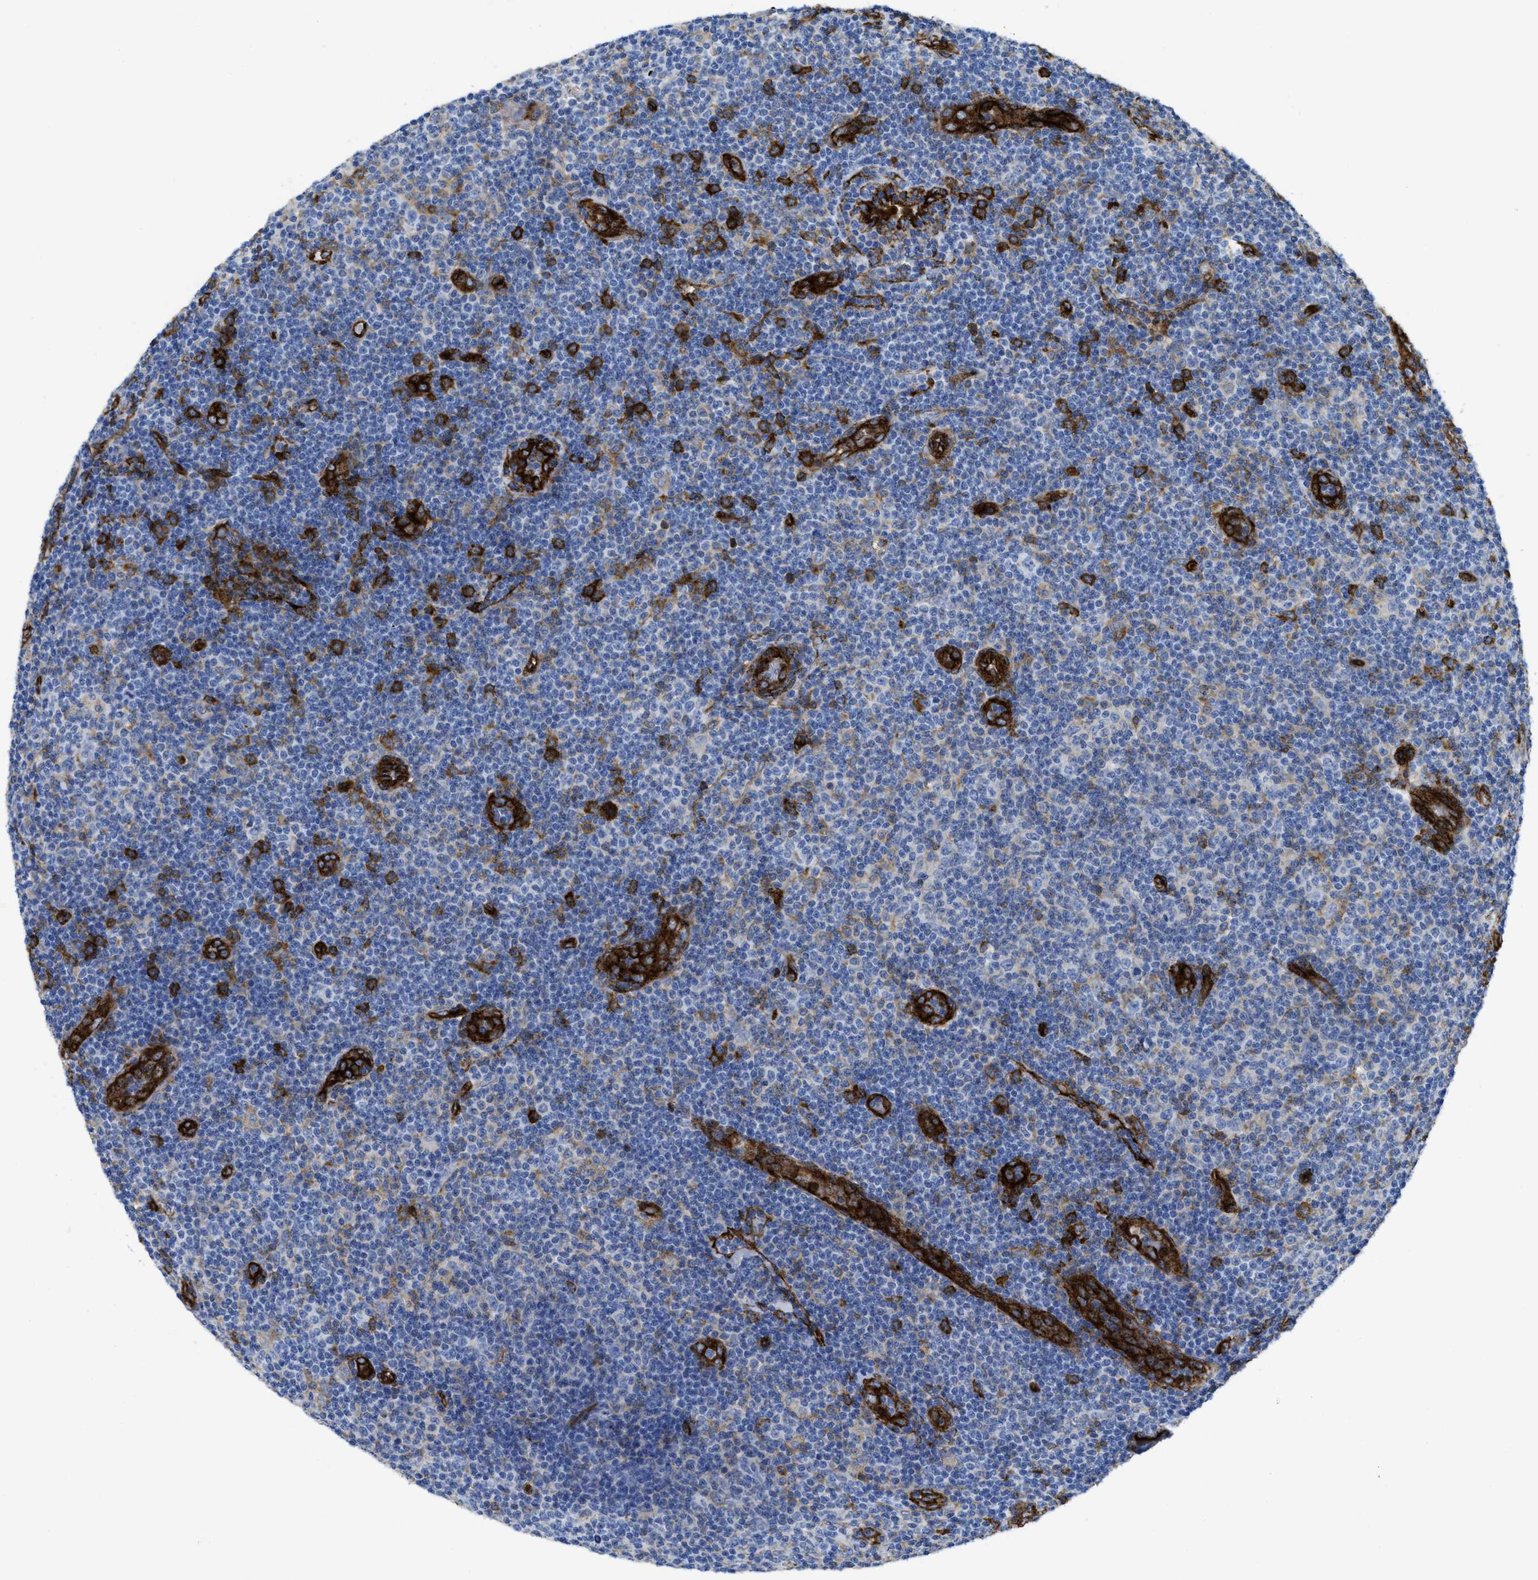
{"staining": {"intensity": "weak", "quantity": "25%-75%", "location": "cytoplasmic/membranous"}, "tissue": "lymphoma", "cell_type": "Tumor cells", "image_type": "cancer", "snomed": [{"axis": "morphology", "description": "Malignant lymphoma, non-Hodgkin's type, Low grade"}, {"axis": "topography", "description": "Lymph node"}], "caption": "A low amount of weak cytoplasmic/membranous staining is identified in about 25%-75% of tumor cells in lymphoma tissue.", "gene": "HIP1", "patient": {"sex": "male", "age": 83}}